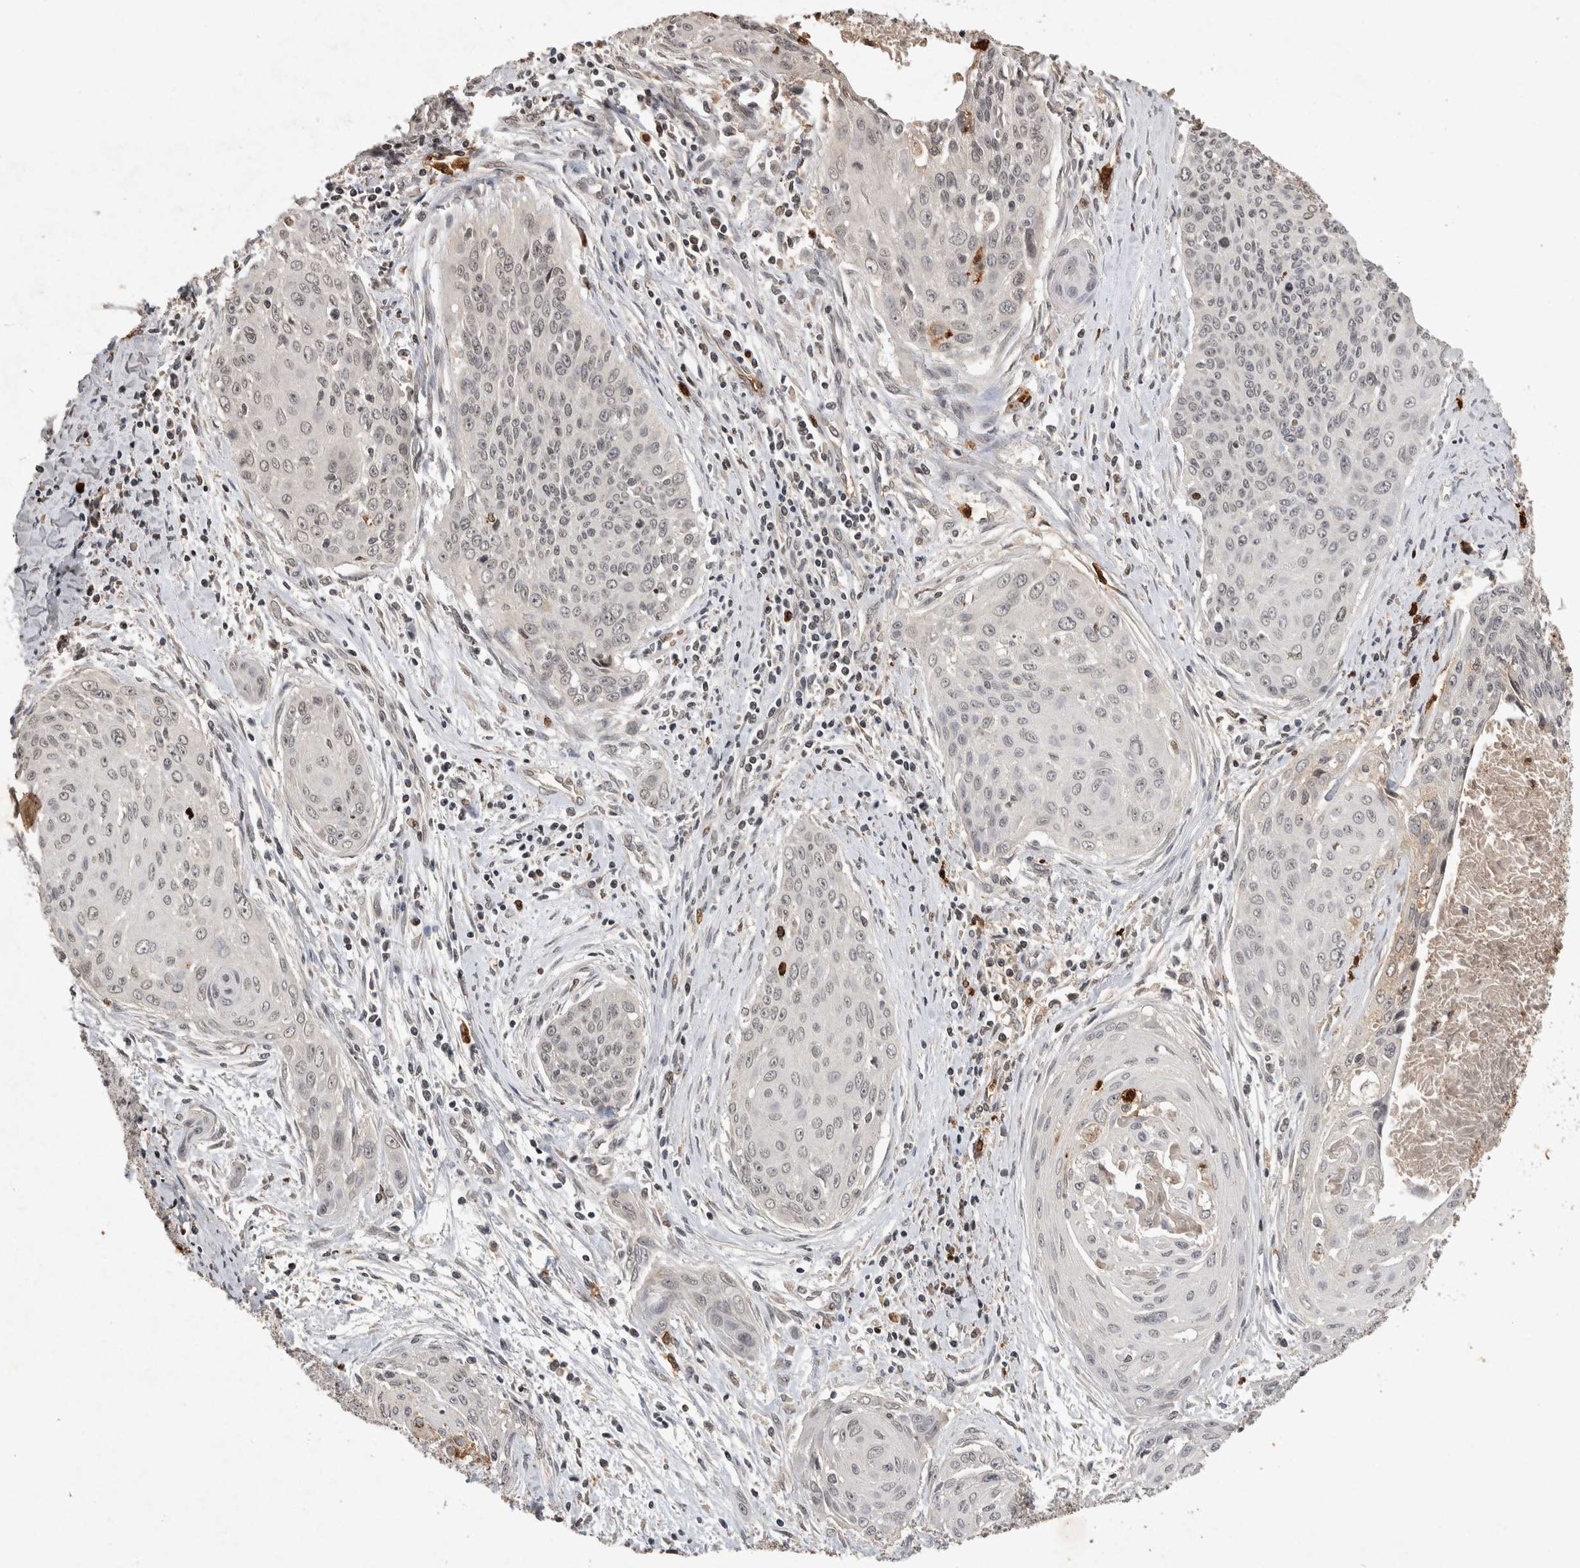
{"staining": {"intensity": "negative", "quantity": "none", "location": "none"}, "tissue": "cervical cancer", "cell_type": "Tumor cells", "image_type": "cancer", "snomed": [{"axis": "morphology", "description": "Squamous cell carcinoma, NOS"}, {"axis": "topography", "description": "Cervix"}], "caption": "IHC histopathology image of neoplastic tissue: human cervical squamous cell carcinoma stained with DAB (3,3'-diaminobenzidine) shows no significant protein expression in tumor cells.", "gene": "HRK", "patient": {"sex": "female", "age": 55}}